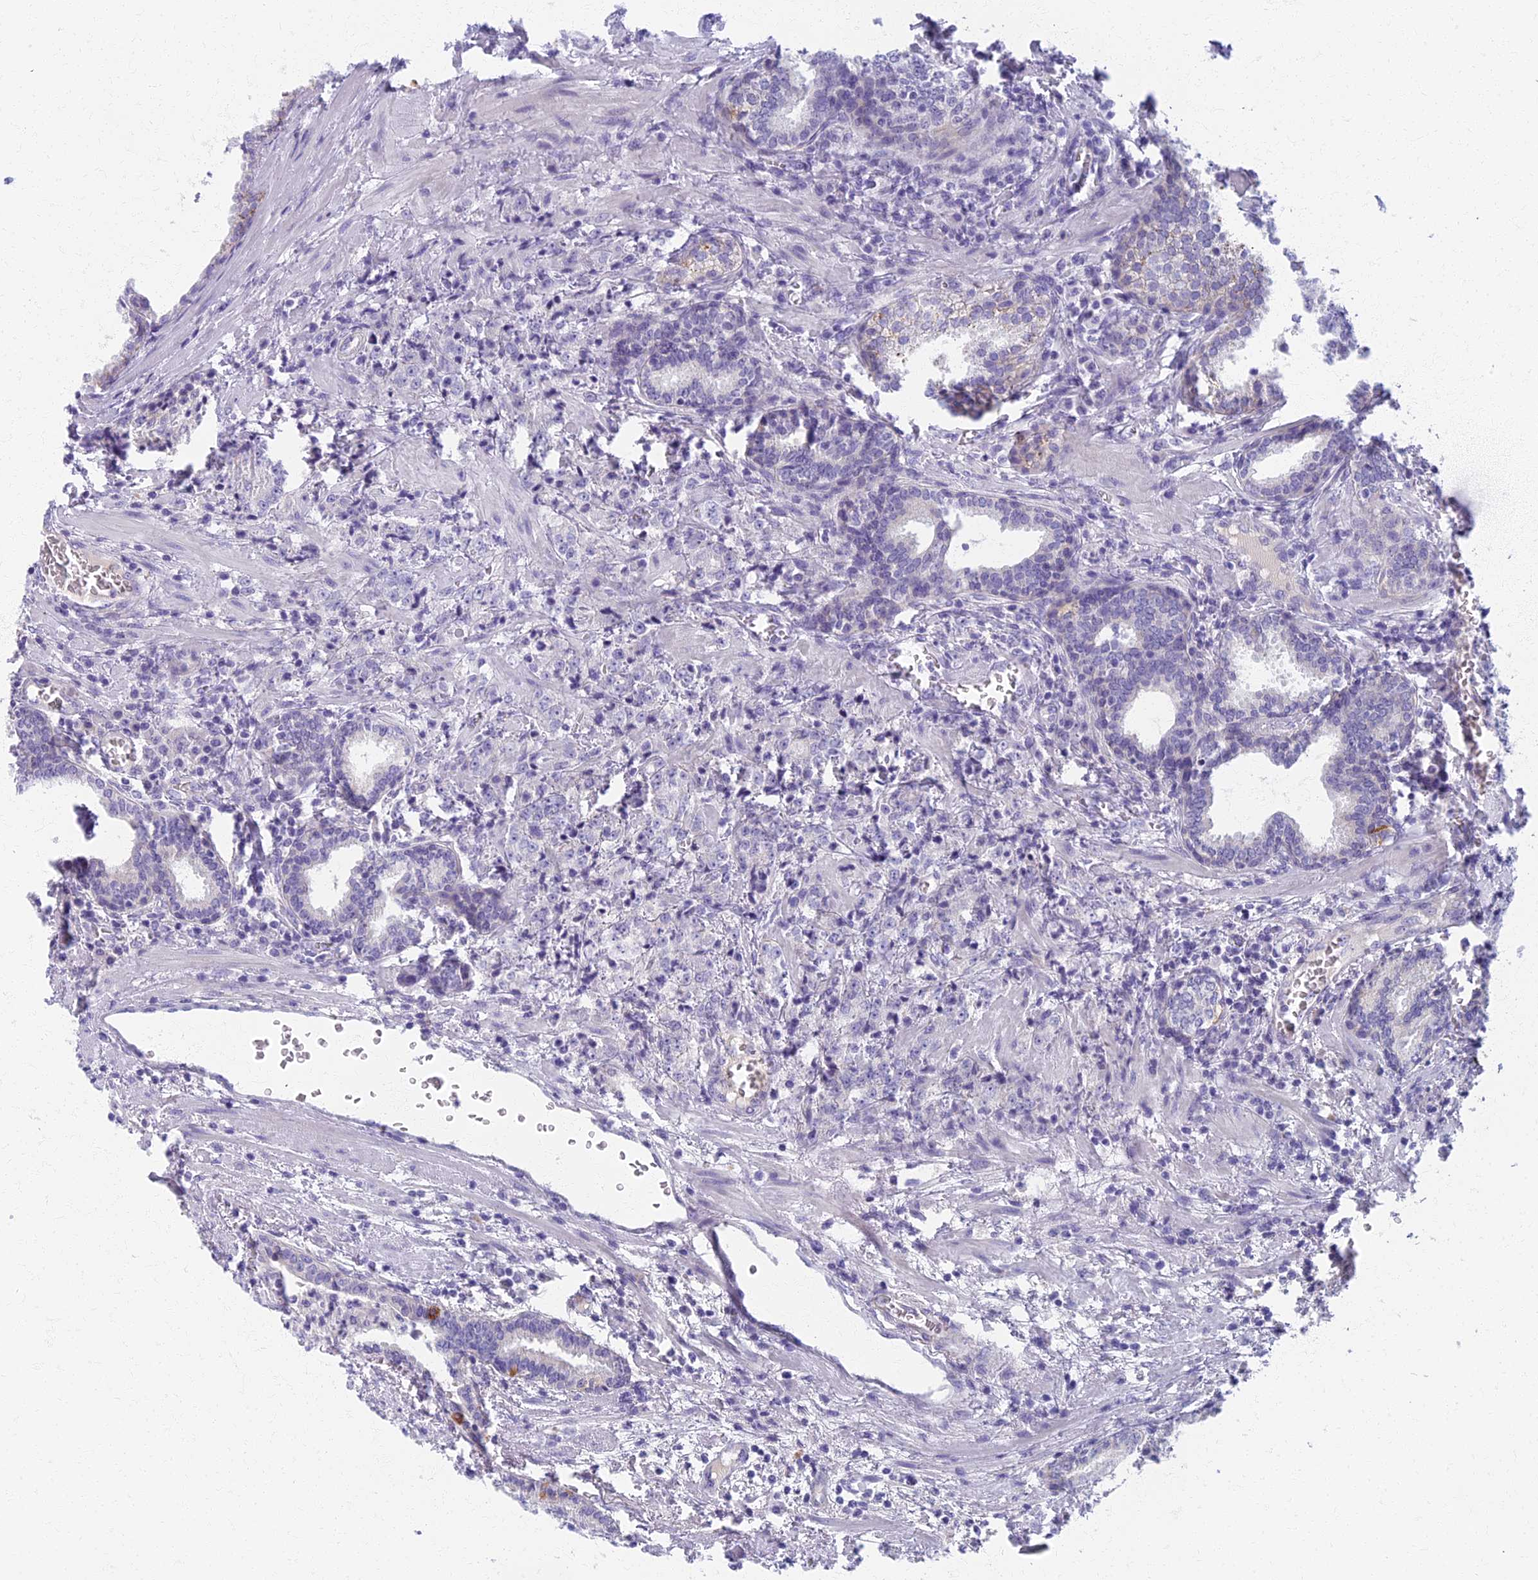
{"staining": {"intensity": "negative", "quantity": "none", "location": "none"}, "tissue": "prostate cancer", "cell_type": "Tumor cells", "image_type": "cancer", "snomed": [{"axis": "morphology", "description": "Adenocarcinoma, High grade"}, {"axis": "topography", "description": "Prostate"}], "caption": "Tumor cells are negative for brown protein staining in prostate adenocarcinoma (high-grade). Brightfield microscopy of immunohistochemistry stained with DAB (brown) and hematoxylin (blue), captured at high magnification.", "gene": "AP4E1", "patient": {"sex": "male", "age": 69}}